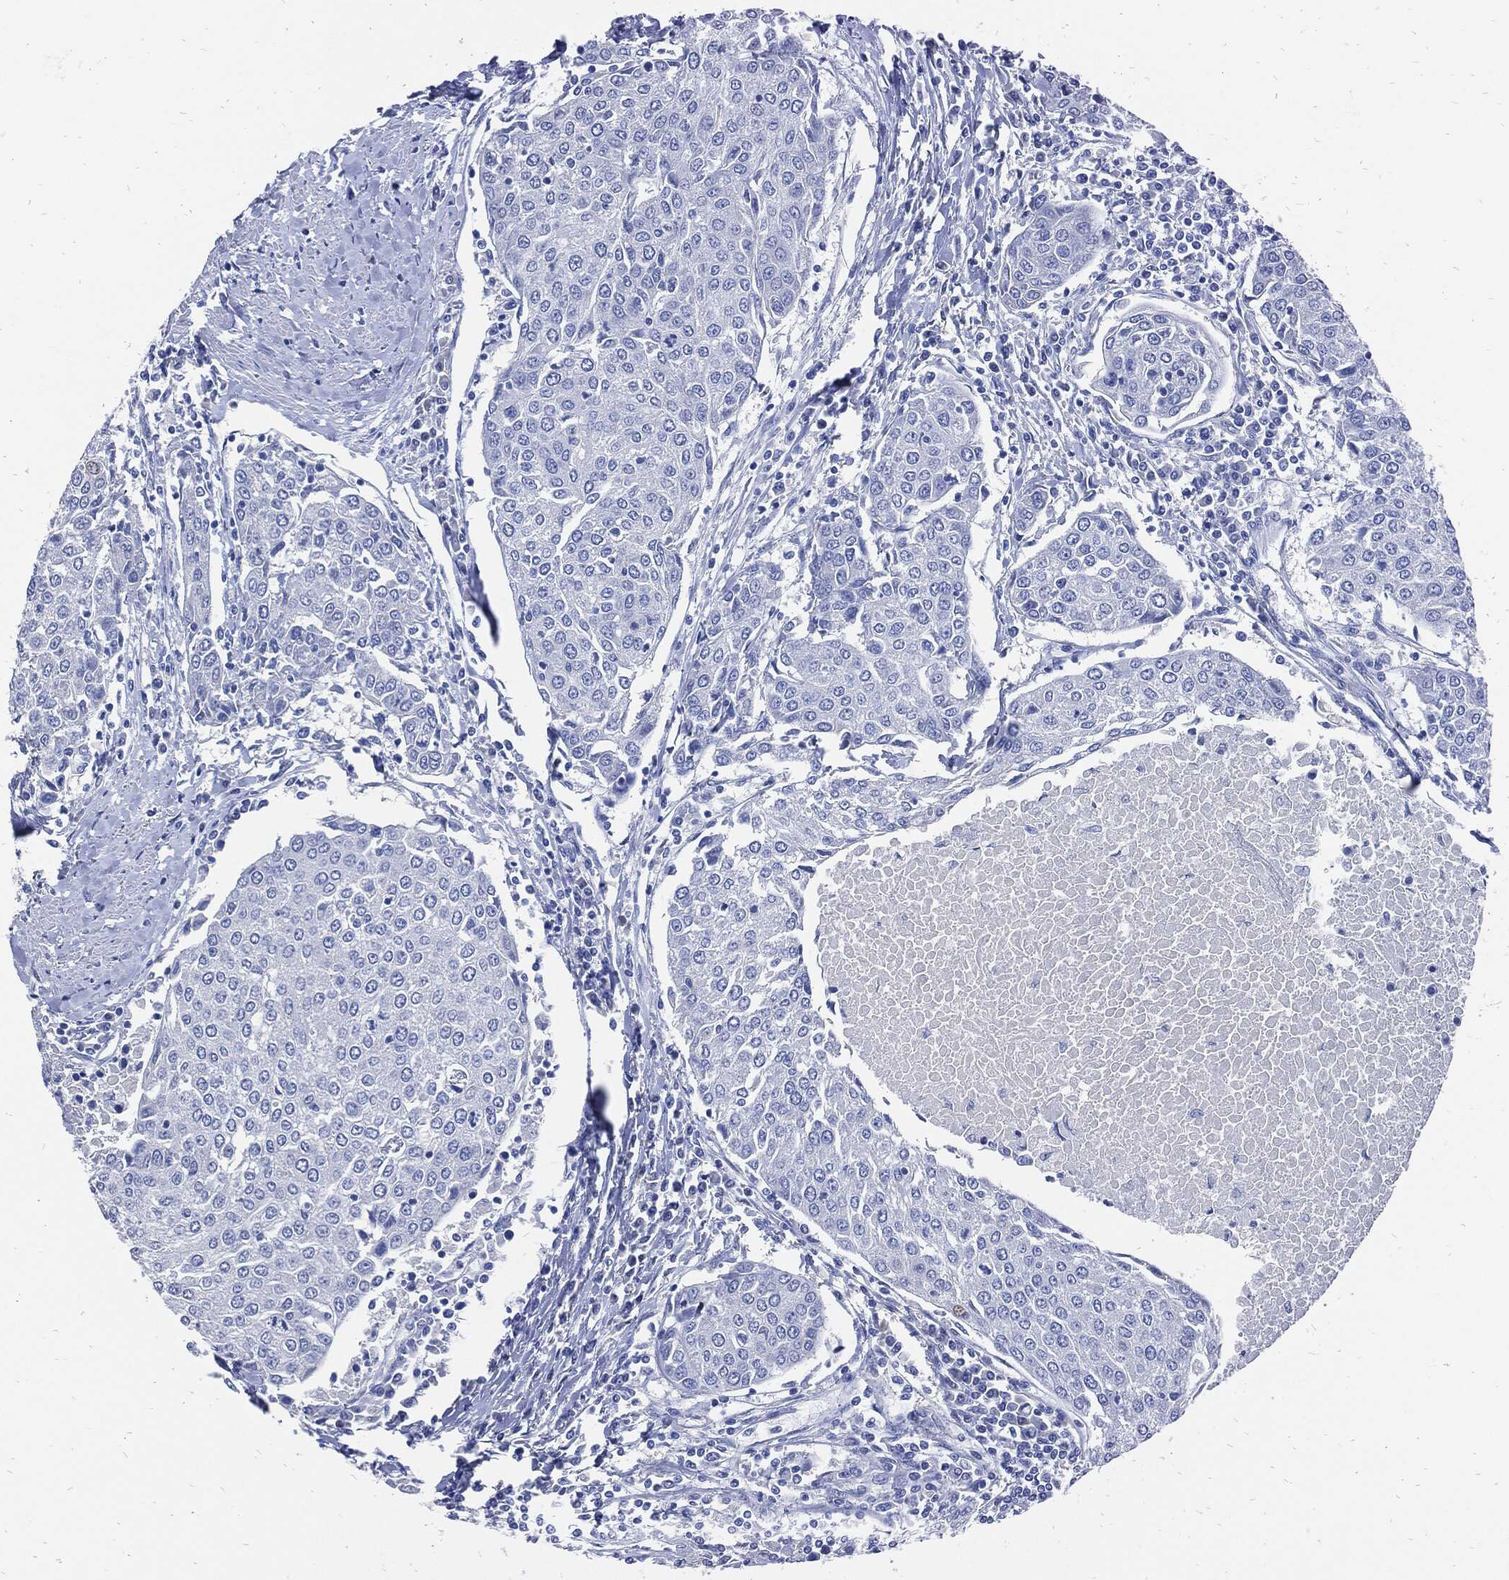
{"staining": {"intensity": "negative", "quantity": "none", "location": "none"}, "tissue": "urothelial cancer", "cell_type": "Tumor cells", "image_type": "cancer", "snomed": [{"axis": "morphology", "description": "Urothelial carcinoma, High grade"}, {"axis": "topography", "description": "Urinary bladder"}], "caption": "Tumor cells are negative for protein expression in human urothelial cancer.", "gene": "FABP4", "patient": {"sex": "female", "age": 85}}